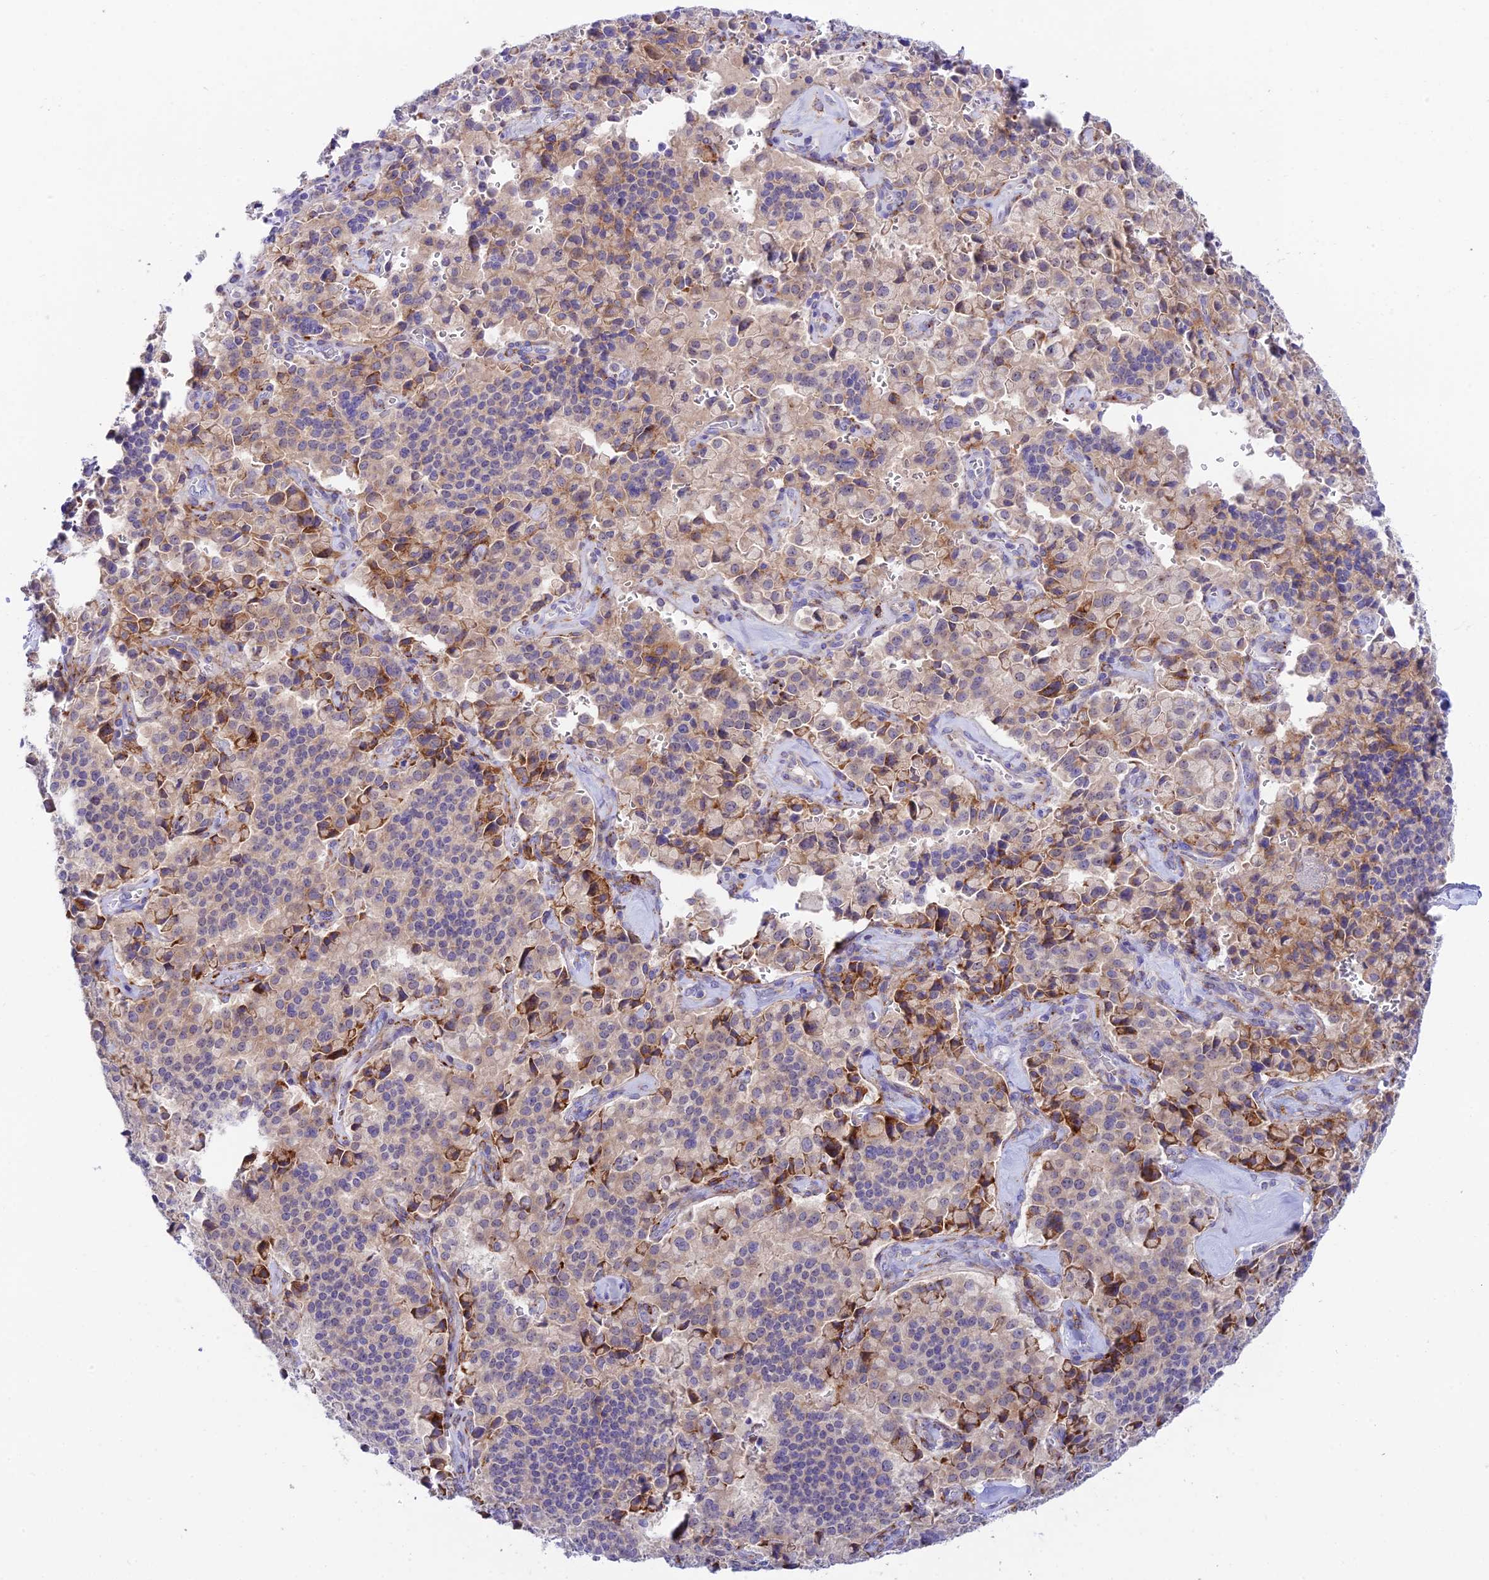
{"staining": {"intensity": "moderate", "quantity": "<25%", "location": "cytoplasmic/membranous"}, "tissue": "pancreatic cancer", "cell_type": "Tumor cells", "image_type": "cancer", "snomed": [{"axis": "morphology", "description": "Adenocarcinoma, NOS"}, {"axis": "topography", "description": "Pancreas"}], "caption": "DAB immunohistochemical staining of pancreatic adenocarcinoma shows moderate cytoplasmic/membranous protein staining in about <25% of tumor cells.", "gene": "TUBGCP6", "patient": {"sex": "male", "age": 65}}